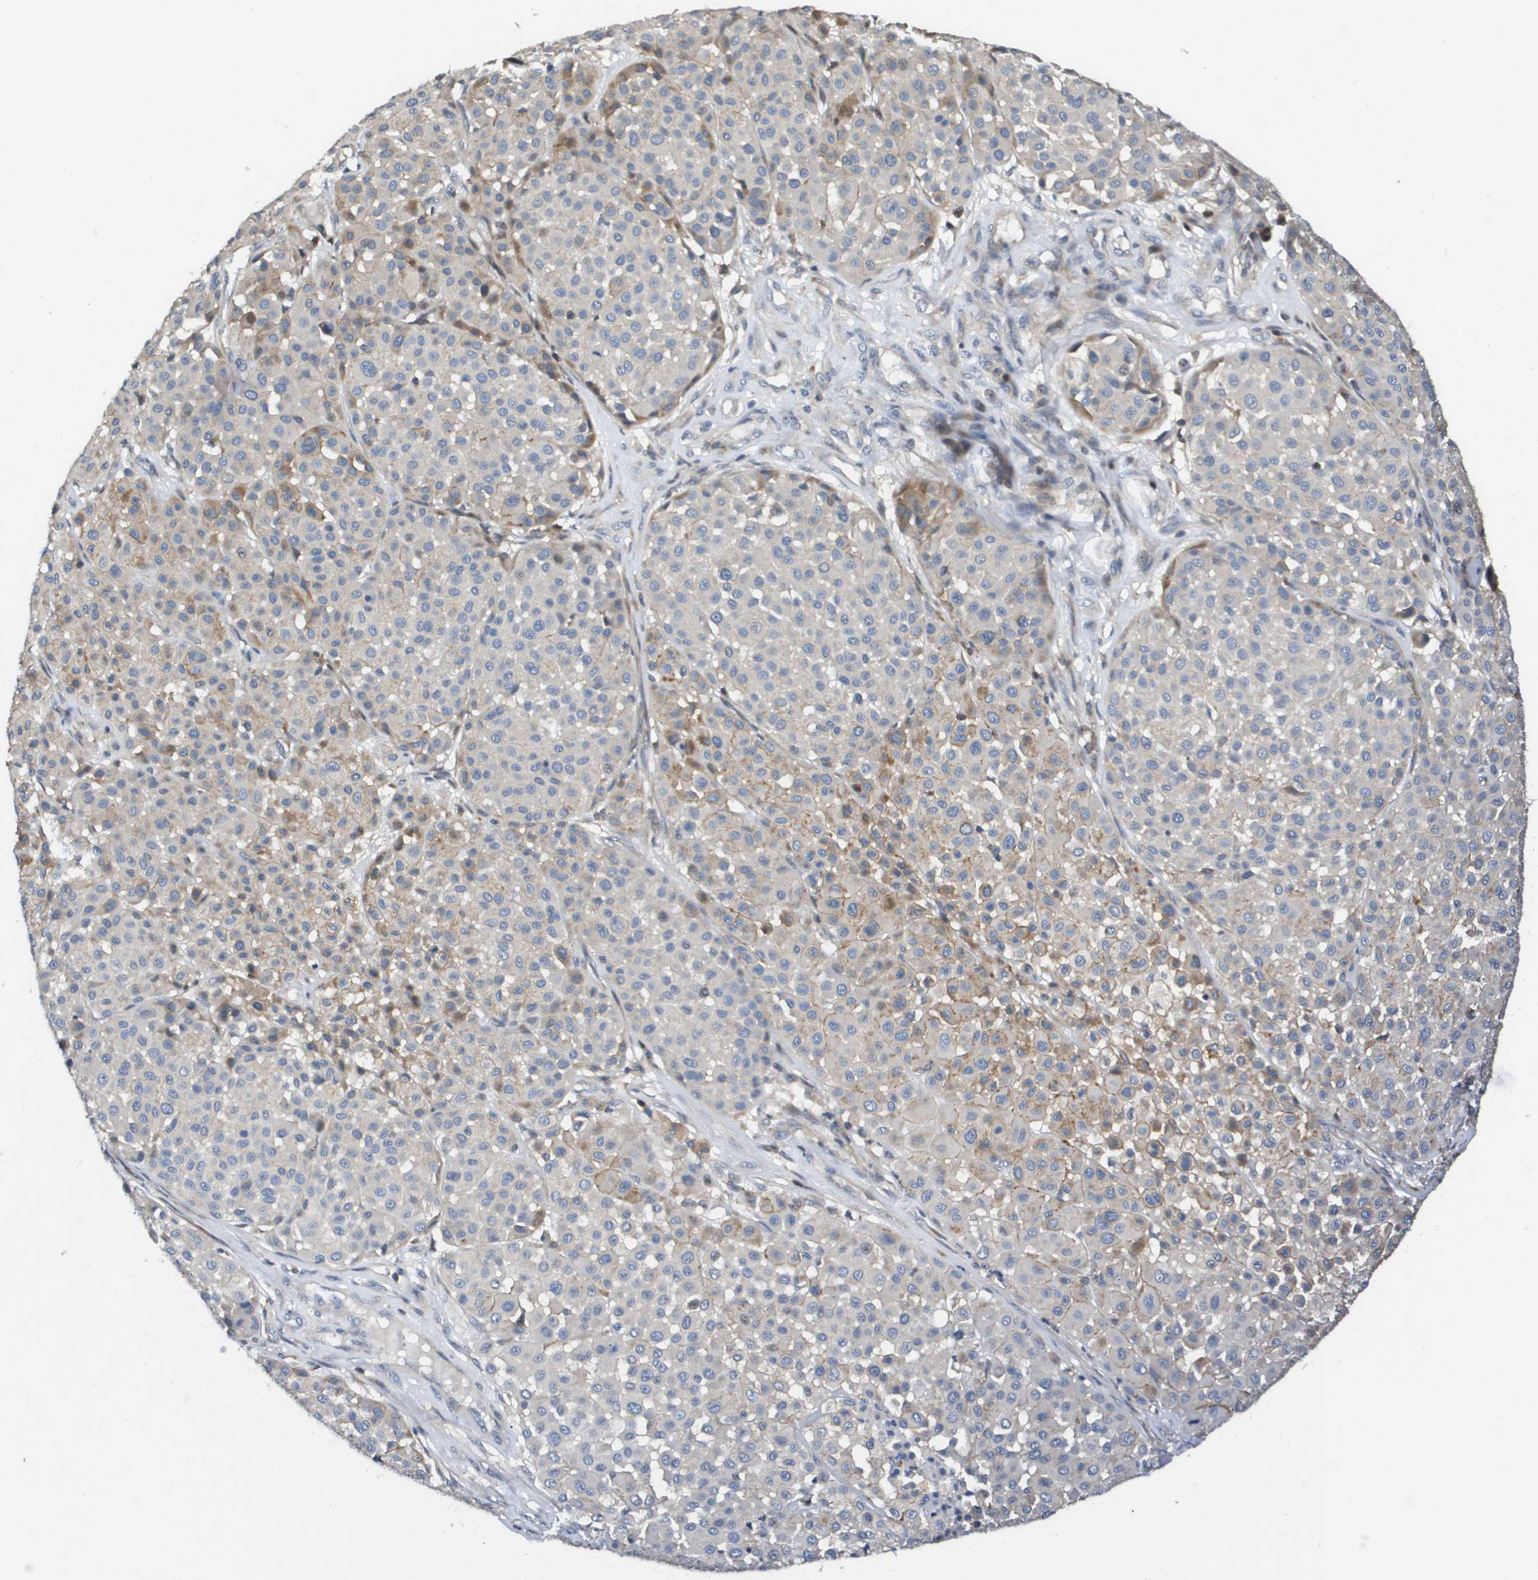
{"staining": {"intensity": "moderate", "quantity": "<25%", "location": "cytoplasmic/membranous"}, "tissue": "melanoma", "cell_type": "Tumor cells", "image_type": "cancer", "snomed": [{"axis": "morphology", "description": "Malignant melanoma, Metastatic site"}, {"axis": "topography", "description": "Soft tissue"}], "caption": "Malignant melanoma (metastatic site) was stained to show a protein in brown. There is low levels of moderate cytoplasmic/membranous expression in approximately <25% of tumor cells.", "gene": "SCN4B", "patient": {"sex": "male", "age": 41}}